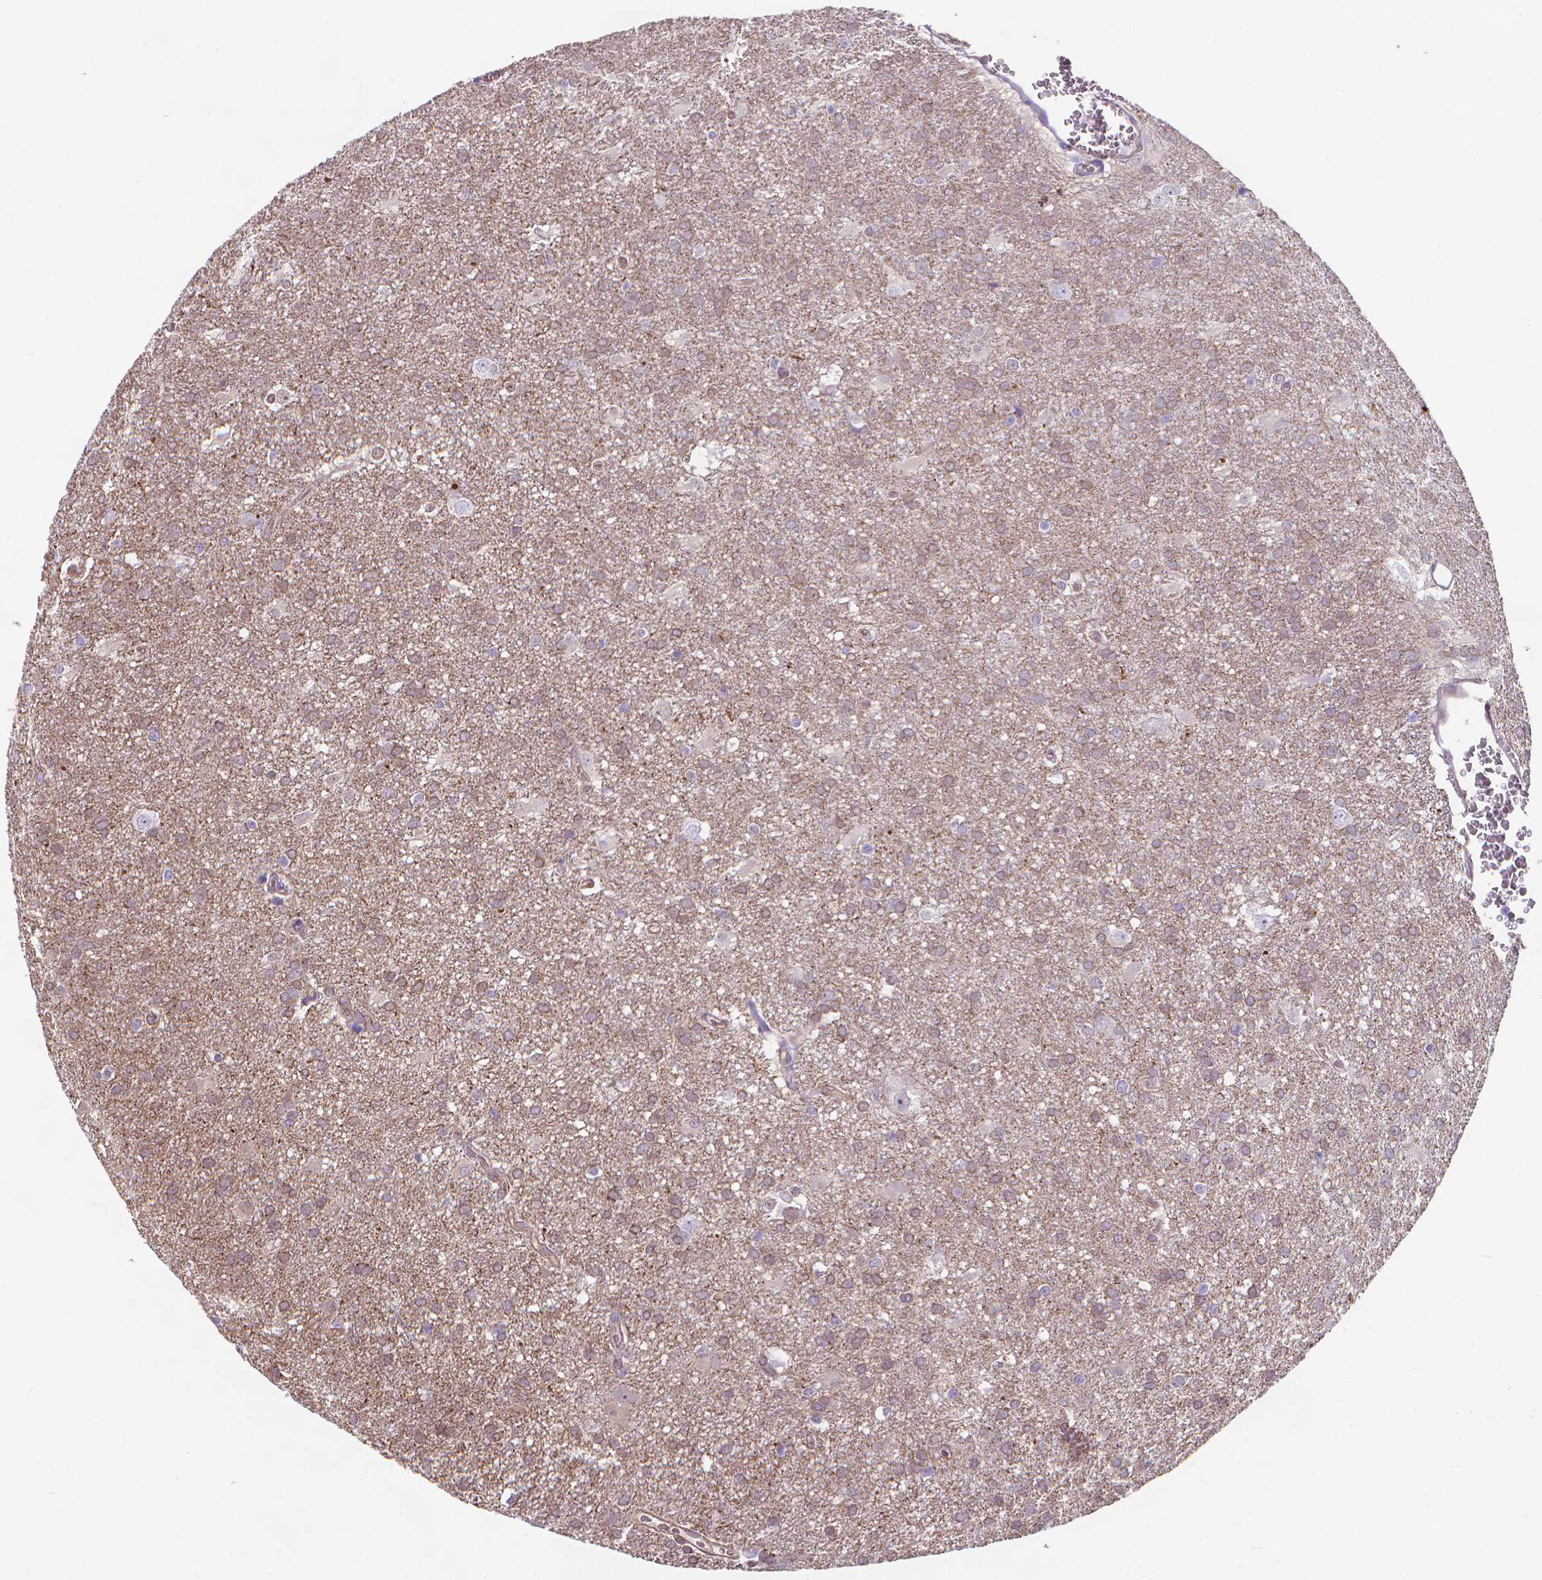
{"staining": {"intensity": "negative", "quantity": "none", "location": "none"}, "tissue": "glioma", "cell_type": "Tumor cells", "image_type": "cancer", "snomed": [{"axis": "morphology", "description": "Glioma, malignant, Low grade"}, {"axis": "topography", "description": "Brain"}], "caption": "Tumor cells are negative for brown protein staining in malignant low-grade glioma.", "gene": "CLIC4", "patient": {"sex": "male", "age": 66}}